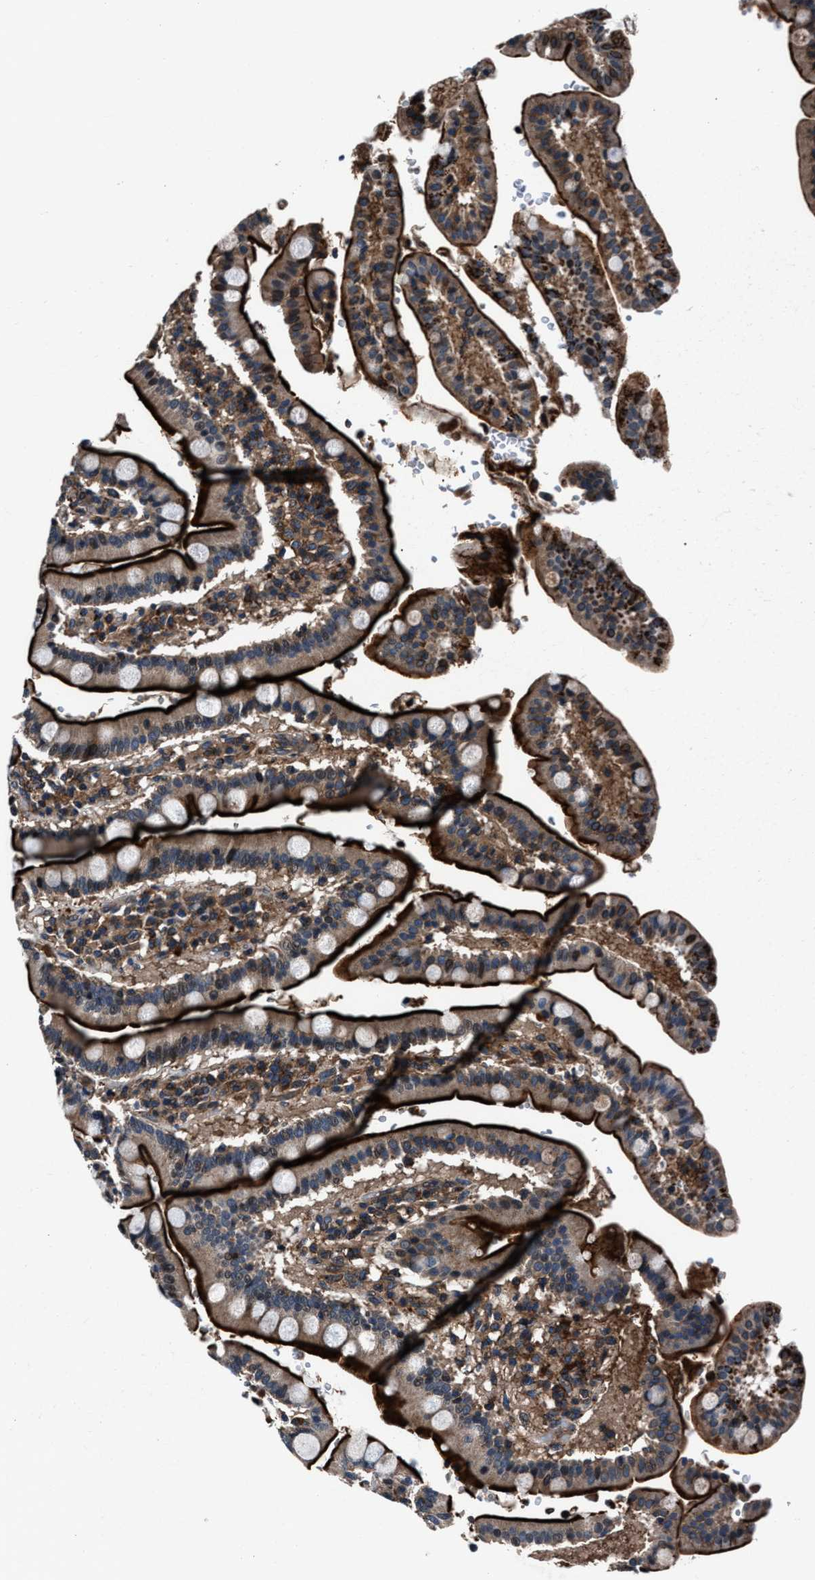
{"staining": {"intensity": "moderate", "quantity": ">75%", "location": "cytoplasmic/membranous"}, "tissue": "duodenum", "cell_type": "Glandular cells", "image_type": "normal", "snomed": [{"axis": "morphology", "description": "Normal tissue, NOS"}, {"axis": "topography", "description": "Small intestine, NOS"}], "caption": "Protein staining by IHC demonstrates moderate cytoplasmic/membranous positivity in approximately >75% of glandular cells in benign duodenum. The staining was performed using DAB to visualize the protein expression in brown, while the nuclei were stained in blue with hematoxylin (Magnification: 20x).", "gene": "MFSD11", "patient": {"sex": "female", "age": 71}}